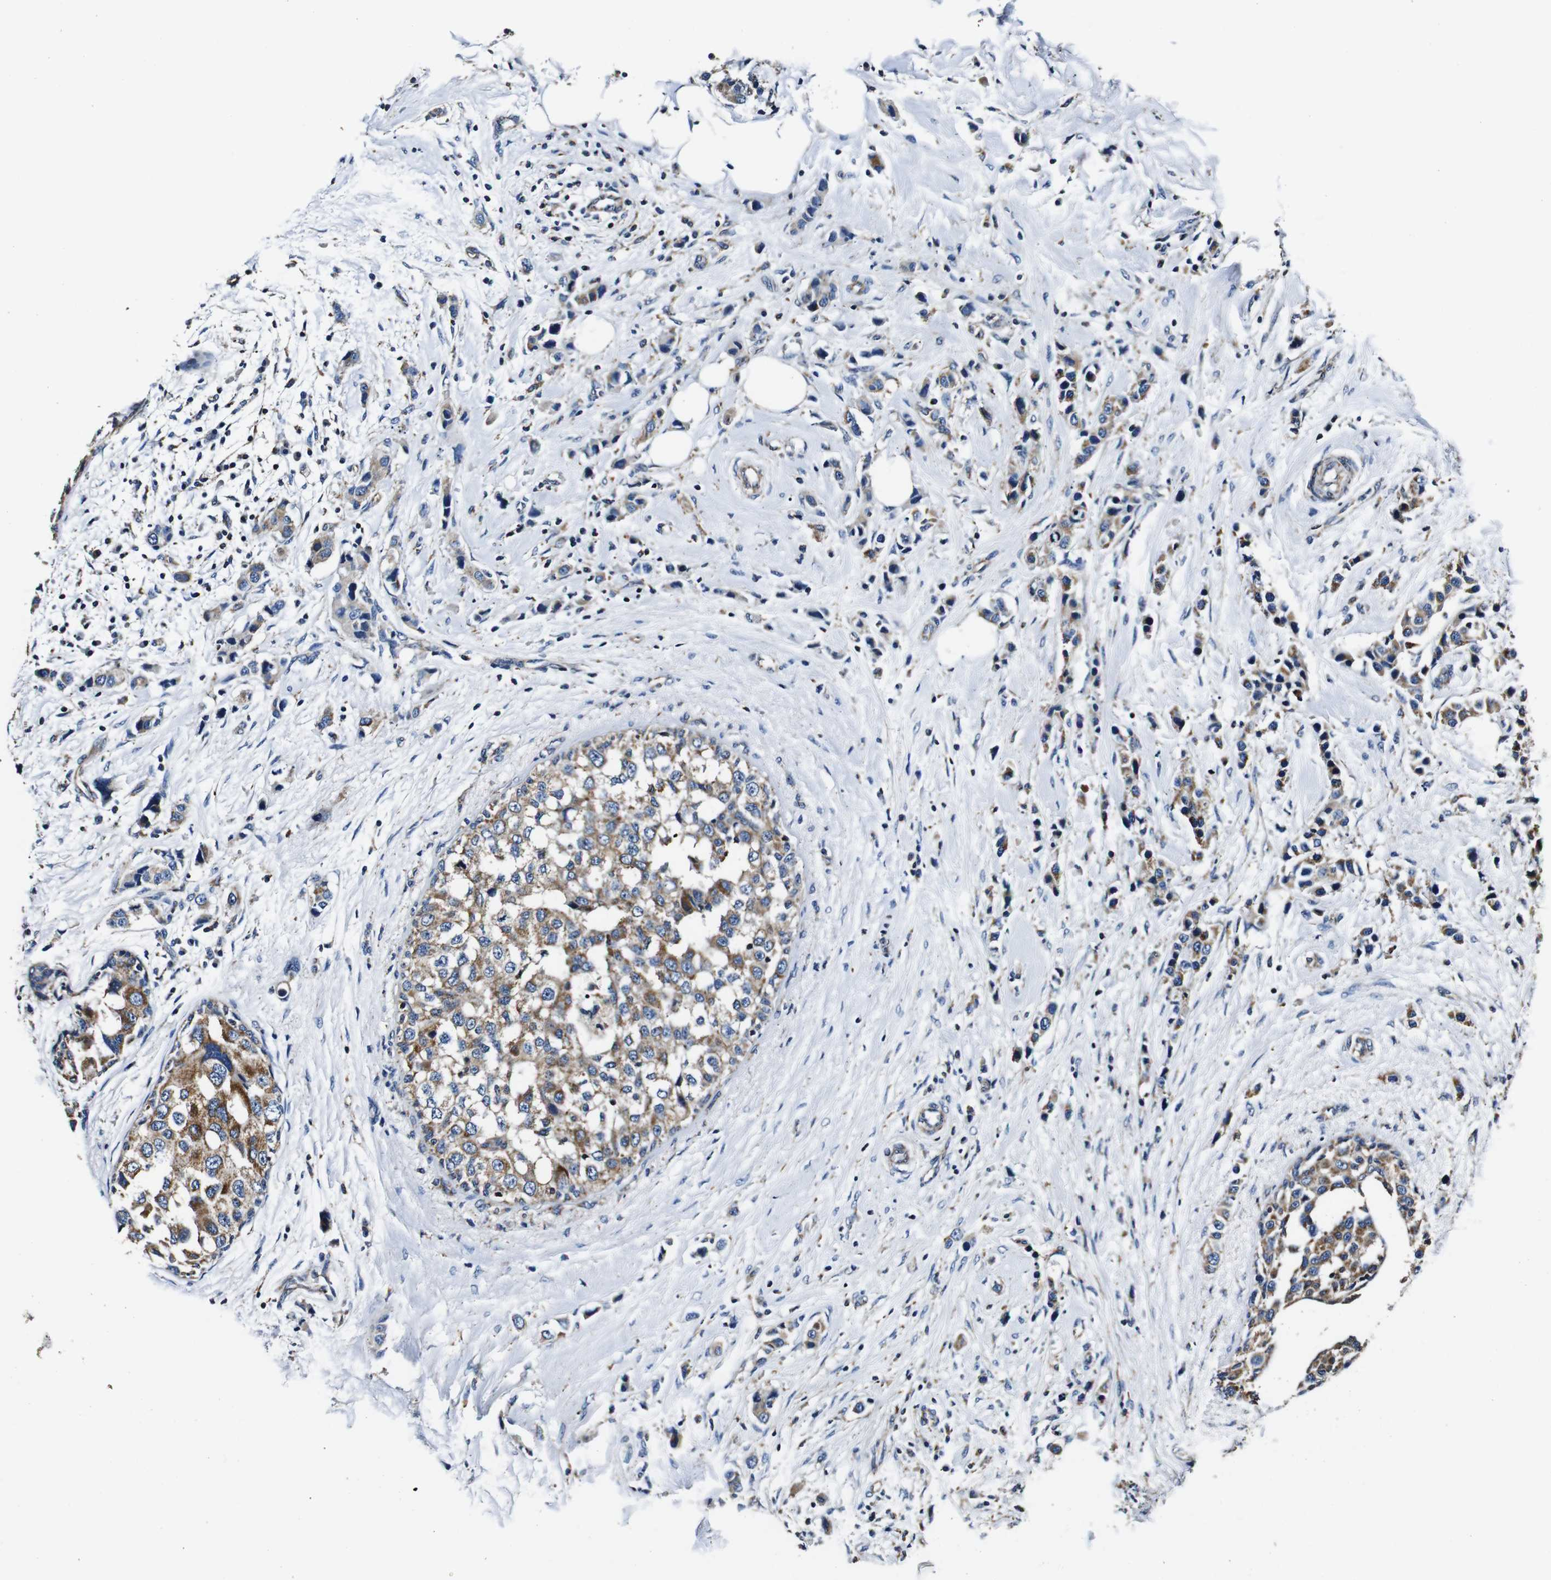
{"staining": {"intensity": "moderate", "quantity": "25%-75%", "location": "cytoplasmic/membranous"}, "tissue": "breast cancer", "cell_type": "Tumor cells", "image_type": "cancer", "snomed": [{"axis": "morphology", "description": "Normal tissue, NOS"}, {"axis": "morphology", "description": "Duct carcinoma"}, {"axis": "topography", "description": "Breast"}], "caption": "Protein staining of breast cancer (intraductal carcinoma) tissue reveals moderate cytoplasmic/membranous positivity in approximately 25%-75% of tumor cells. The protein is shown in brown color, while the nuclei are stained blue.", "gene": "HK1", "patient": {"sex": "female", "age": 50}}